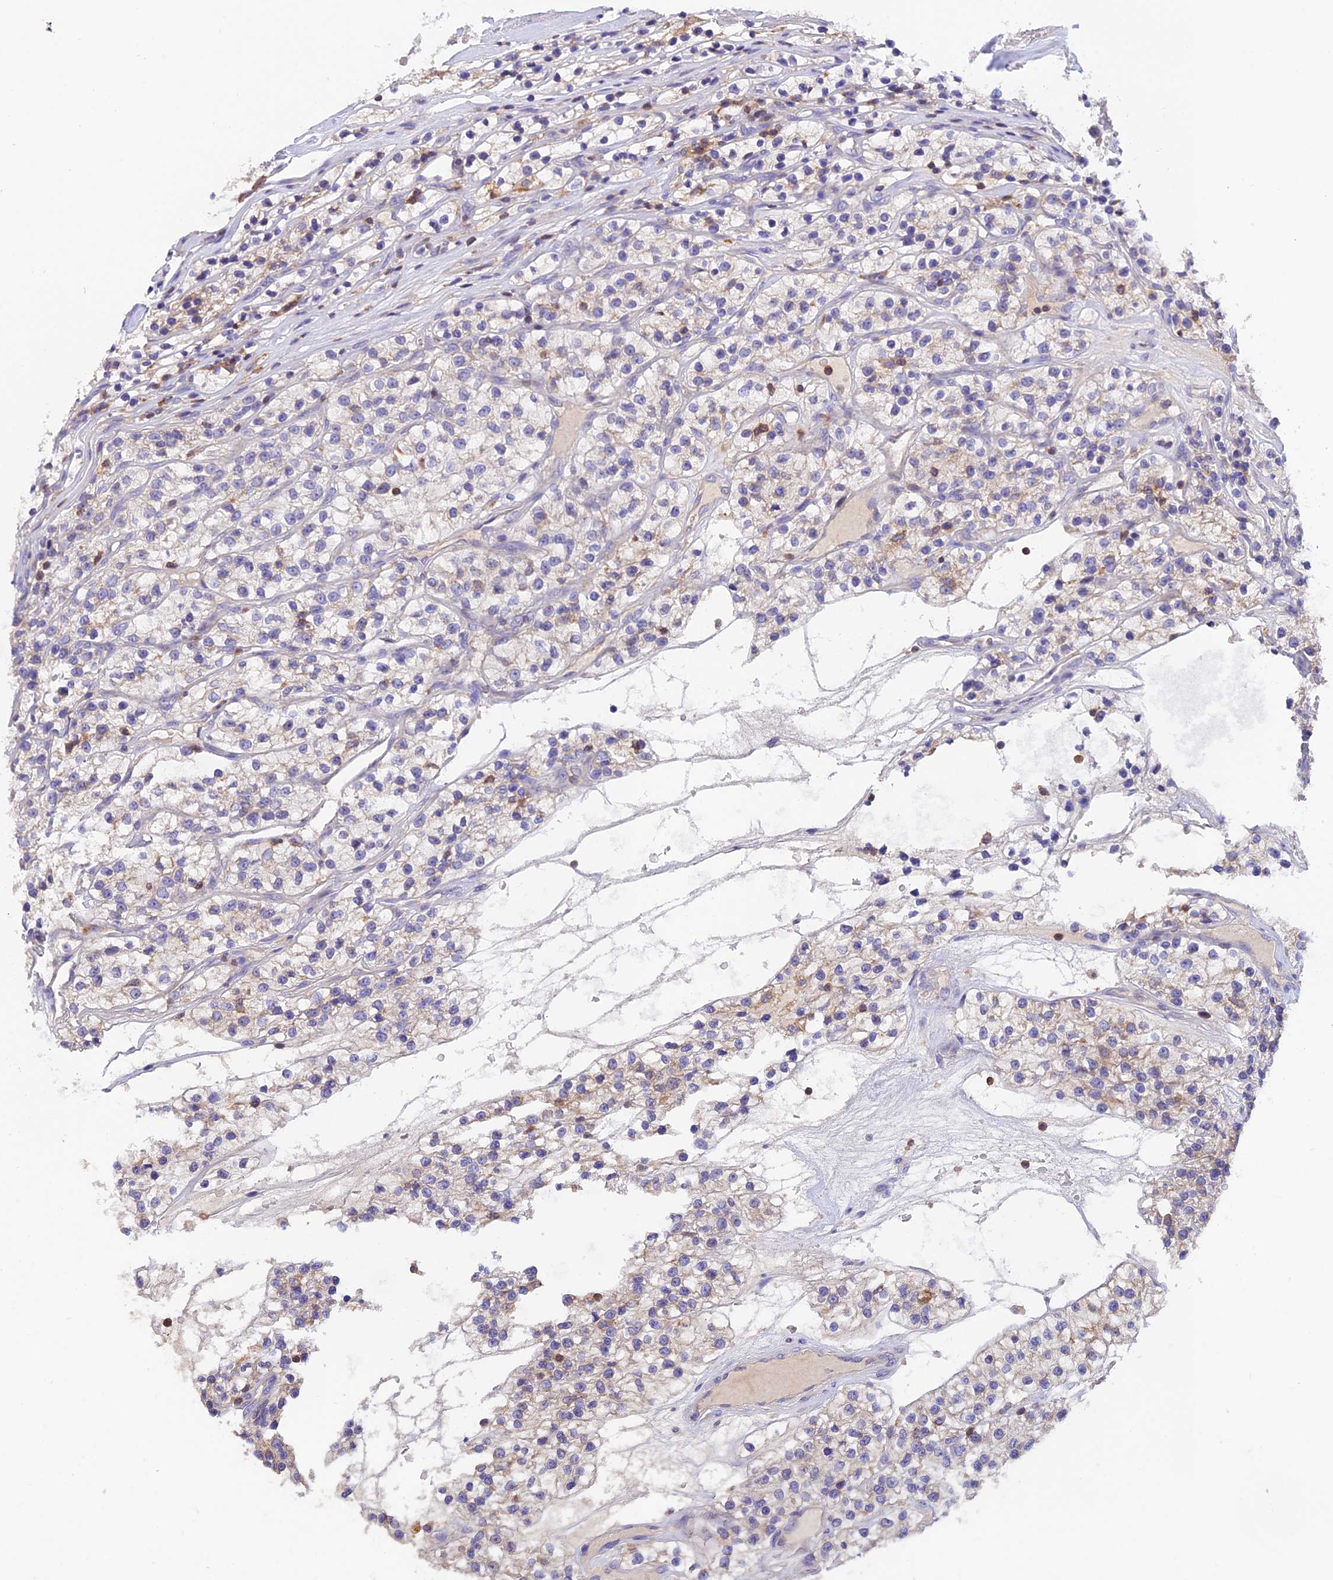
{"staining": {"intensity": "negative", "quantity": "none", "location": "none"}, "tissue": "renal cancer", "cell_type": "Tumor cells", "image_type": "cancer", "snomed": [{"axis": "morphology", "description": "Adenocarcinoma, NOS"}, {"axis": "topography", "description": "Kidney"}], "caption": "Tumor cells show no significant positivity in renal cancer (adenocarcinoma).", "gene": "LPXN", "patient": {"sex": "female", "age": 57}}